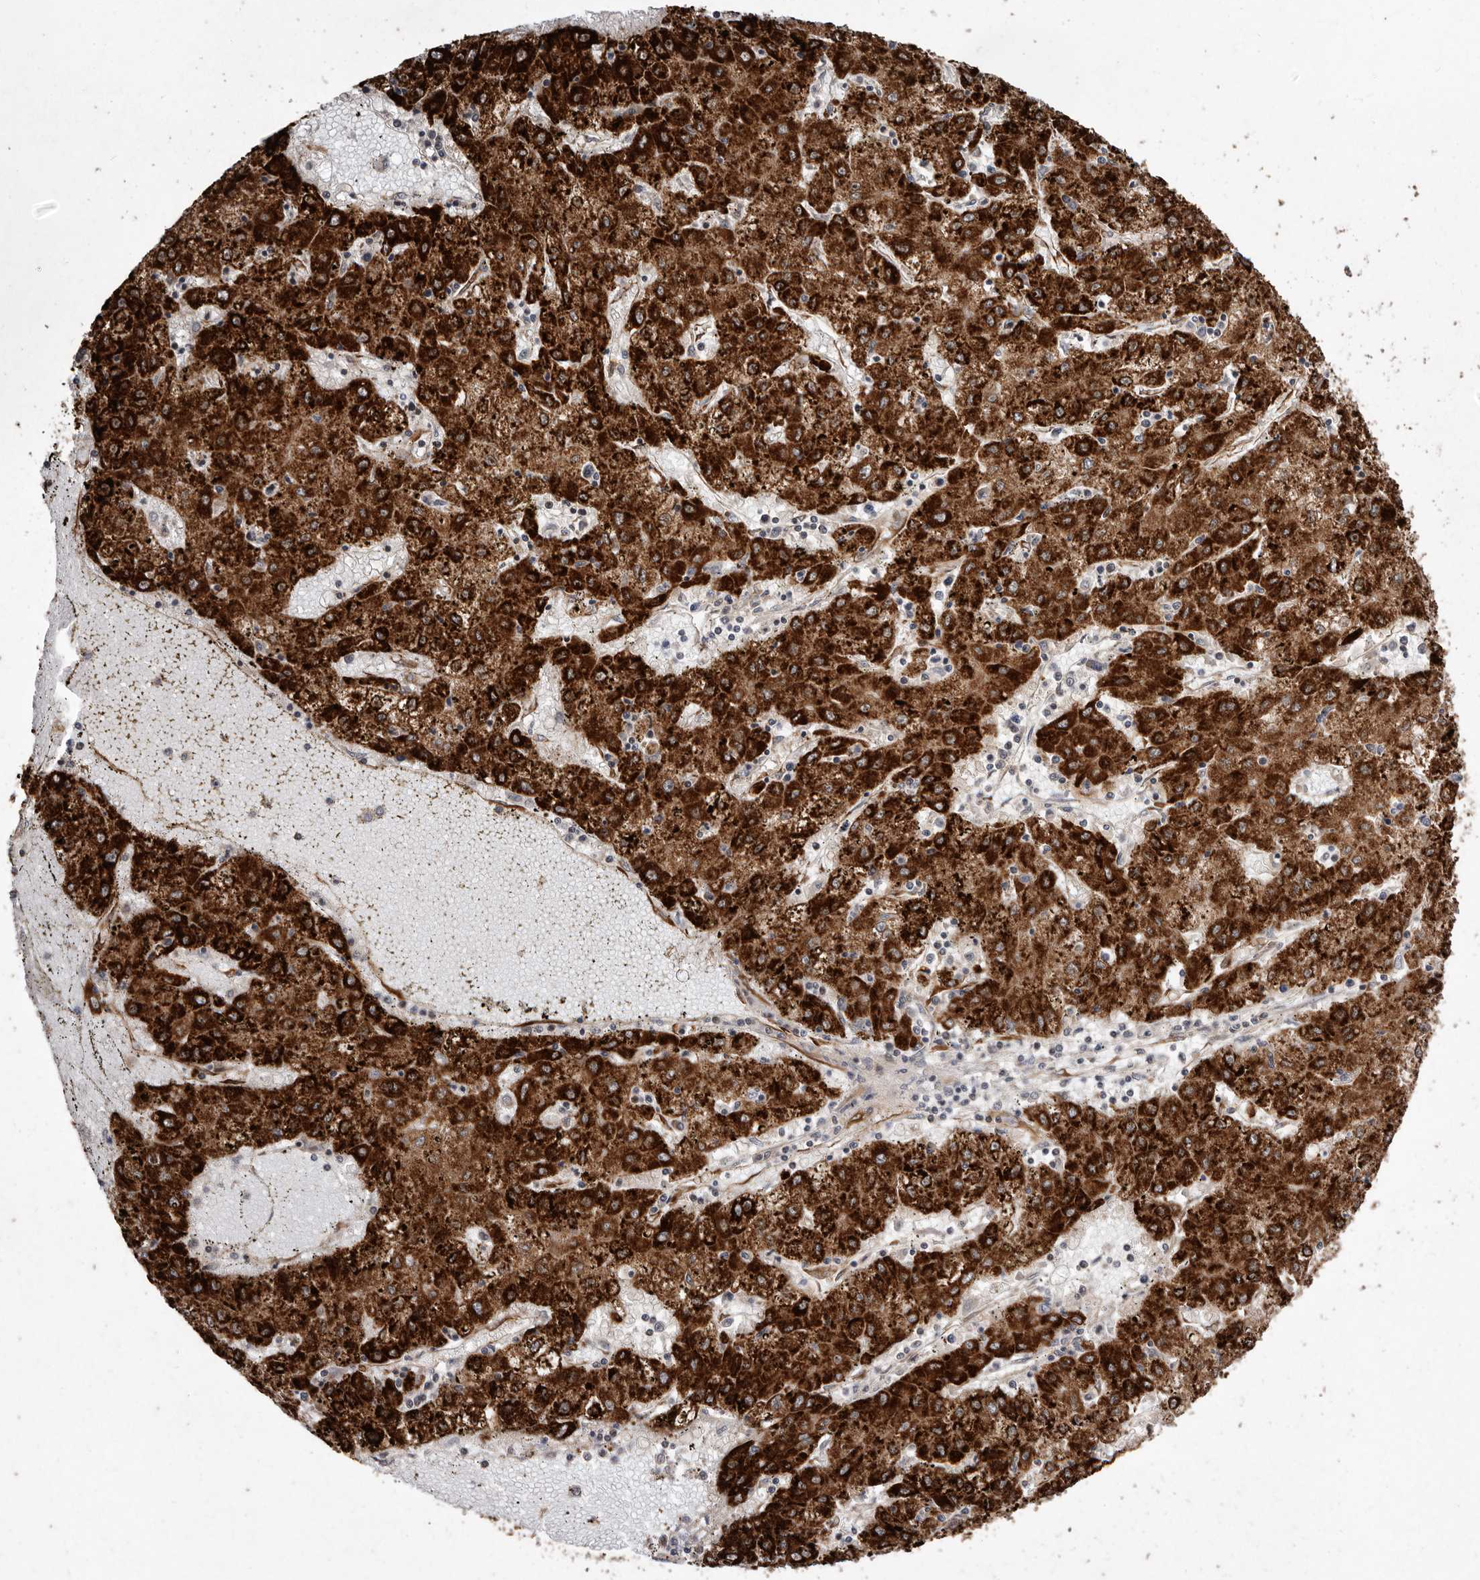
{"staining": {"intensity": "strong", "quantity": ">75%", "location": "cytoplasmic/membranous"}, "tissue": "liver cancer", "cell_type": "Tumor cells", "image_type": "cancer", "snomed": [{"axis": "morphology", "description": "Carcinoma, Hepatocellular, NOS"}, {"axis": "topography", "description": "Liver"}], "caption": "About >75% of tumor cells in liver cancer (hepatocellular carcinoma) display strong cytoplasmic/membranous protein expression as visualized by brown immunohistochemical staining.", "gene": "FLAD1", "patient": {"sex": "male", "age": 72}}